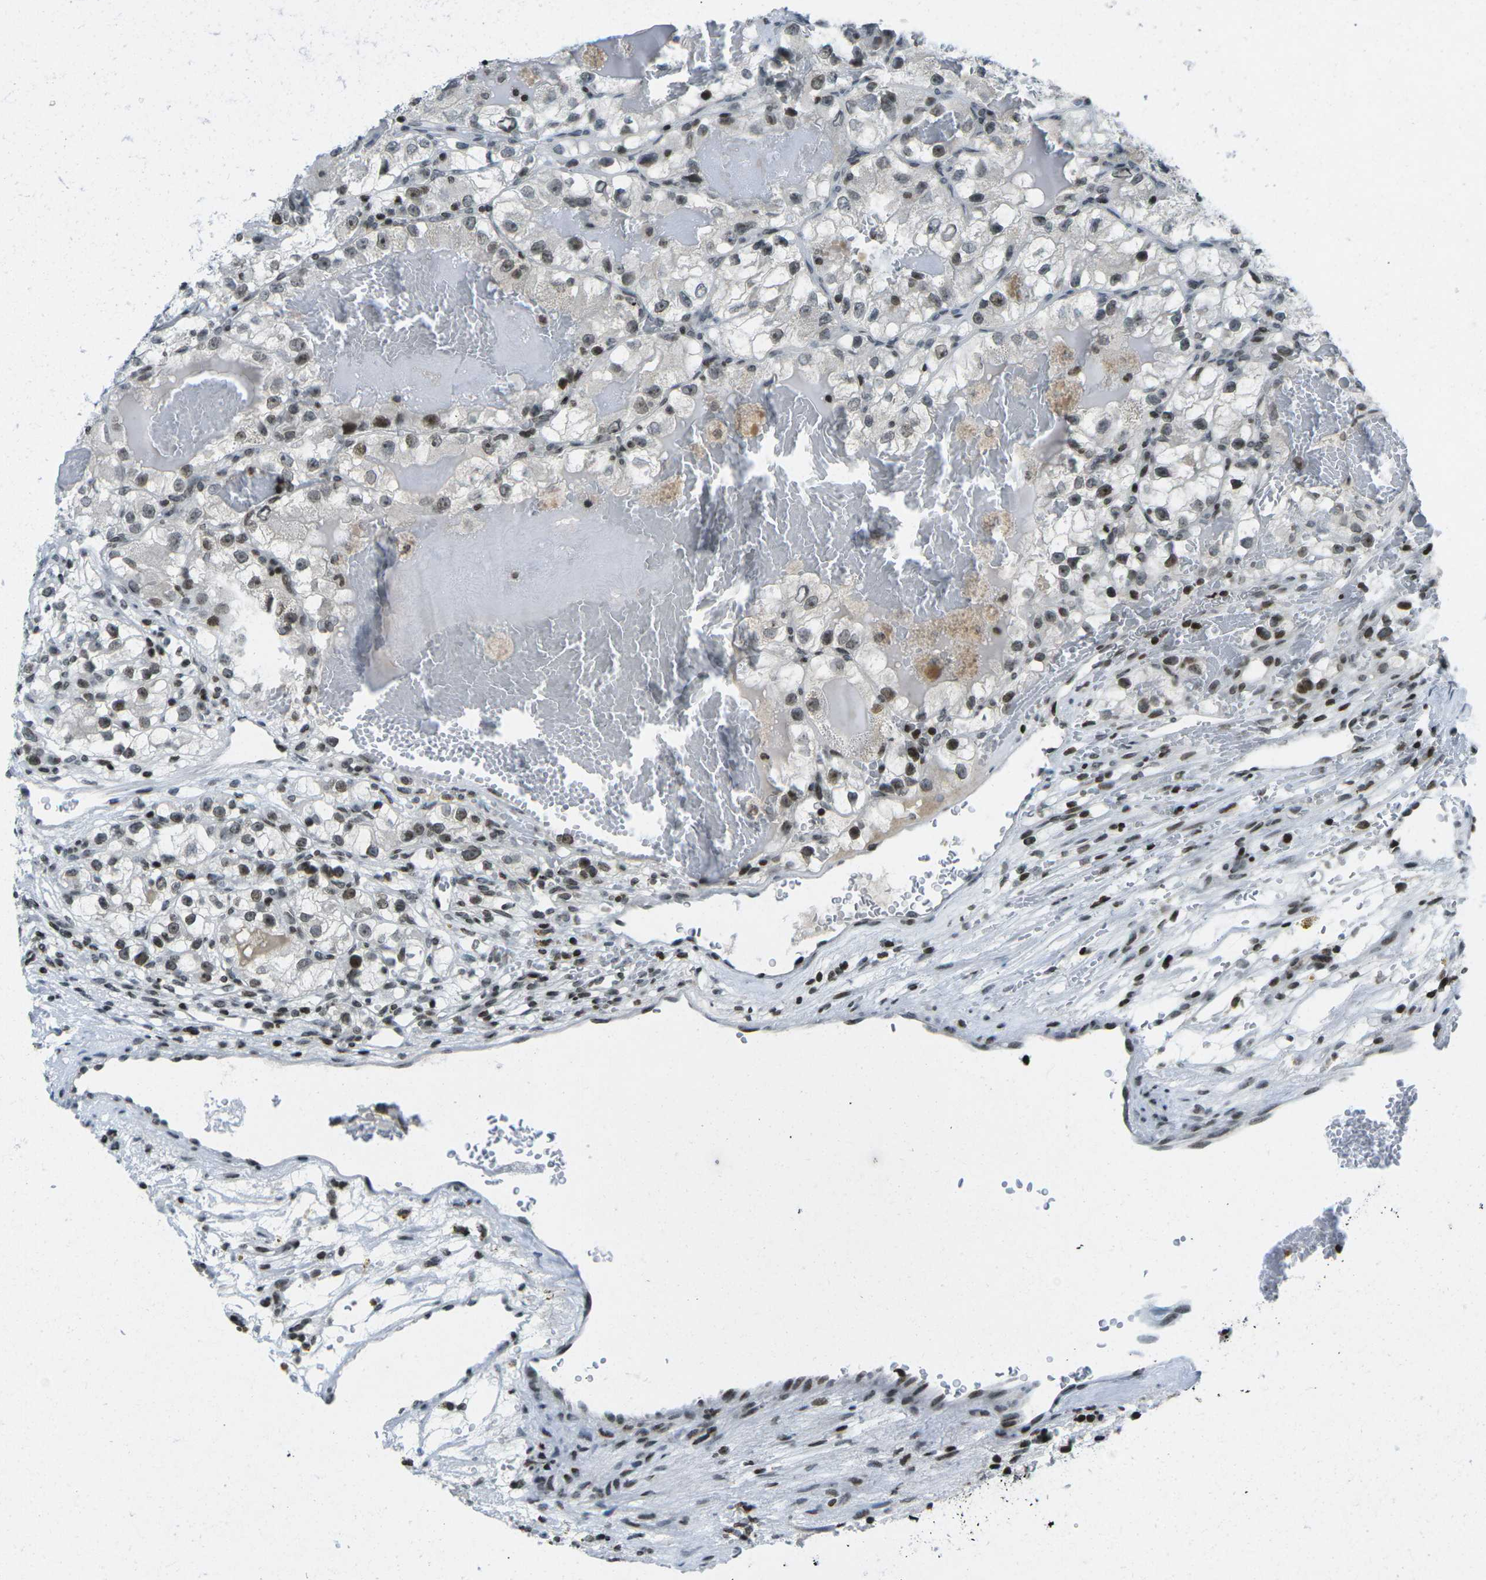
{"staining": {"intensity": "moderate", "quantity": ">75%", "location": "nuclear"}, "tissue": "renal cancer", "cell_type": "Tumor cells", "image_type": "cancer", "snomed": [{"axis": "morphology", "description": "Adenocarcinoma, NOS"}, {"axis": "topography", "description": "Kidney"}], "caption": "Renal cancer tissue exhibits moderate nuclear positivity in about >75% of tumor cells, visualized by immunohistochemistry.", "gene": "EME1", "patient": {"sex": "female", "age": 57}}